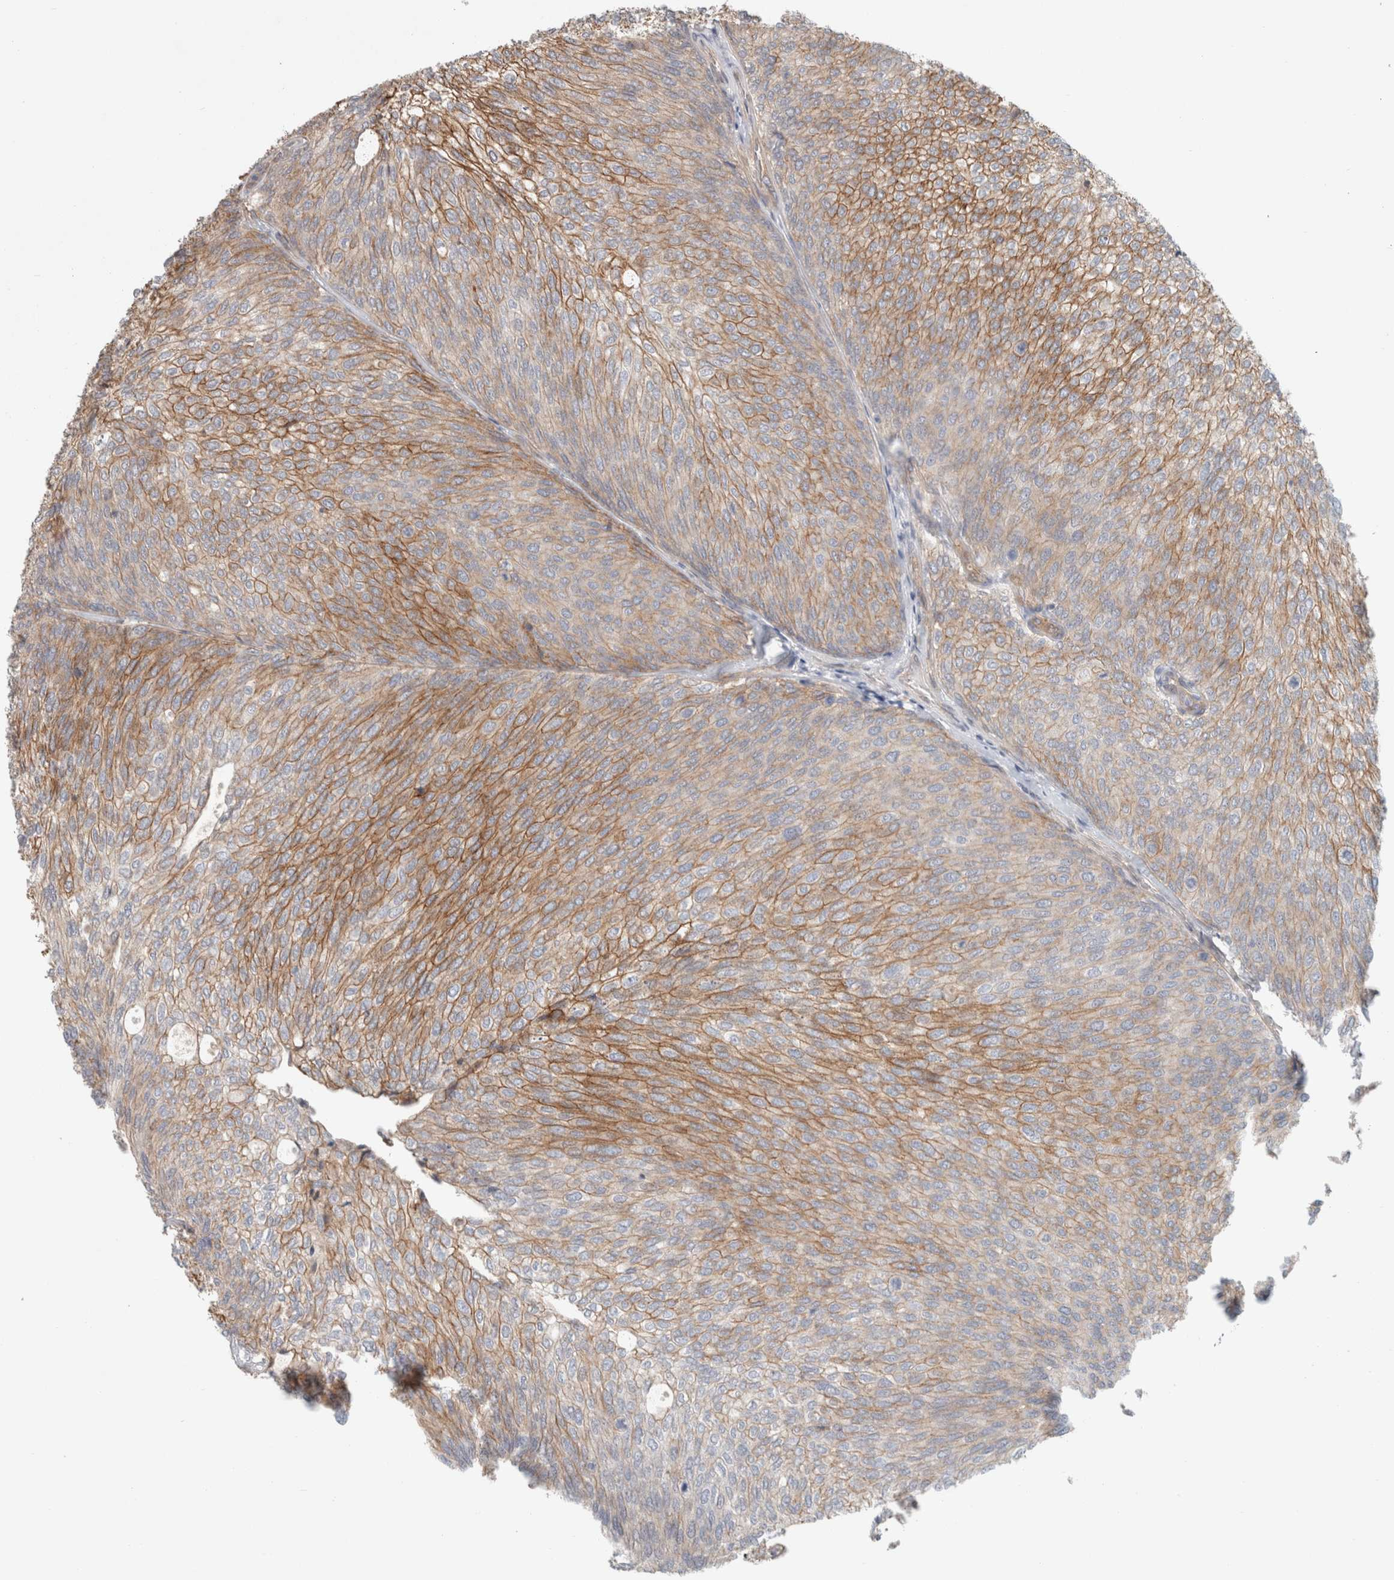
{"staining": {"intensity": "moderate", "quantity": "25%-75%", "location": "cytoplasmic/membranous"}, "tissue": "urothelial cancer", "cell_type": "Tumor cells", "image_type": "cancer", "snomed": [{"axis": "morphology", "description": "Urothelial carcinoma, Low grade"}, {"axis": "topography", "description": "Urinary bladder"}], "caption": "This is a micrograph of immunohistochemistry (IHC) staining of low-grade urothelial carcinoma, which shows moderate expression in the cytoplasmic/membranous of tumor cells.", "gene": "RASAL2", "patient": {"sex": "female", "age": 79}}